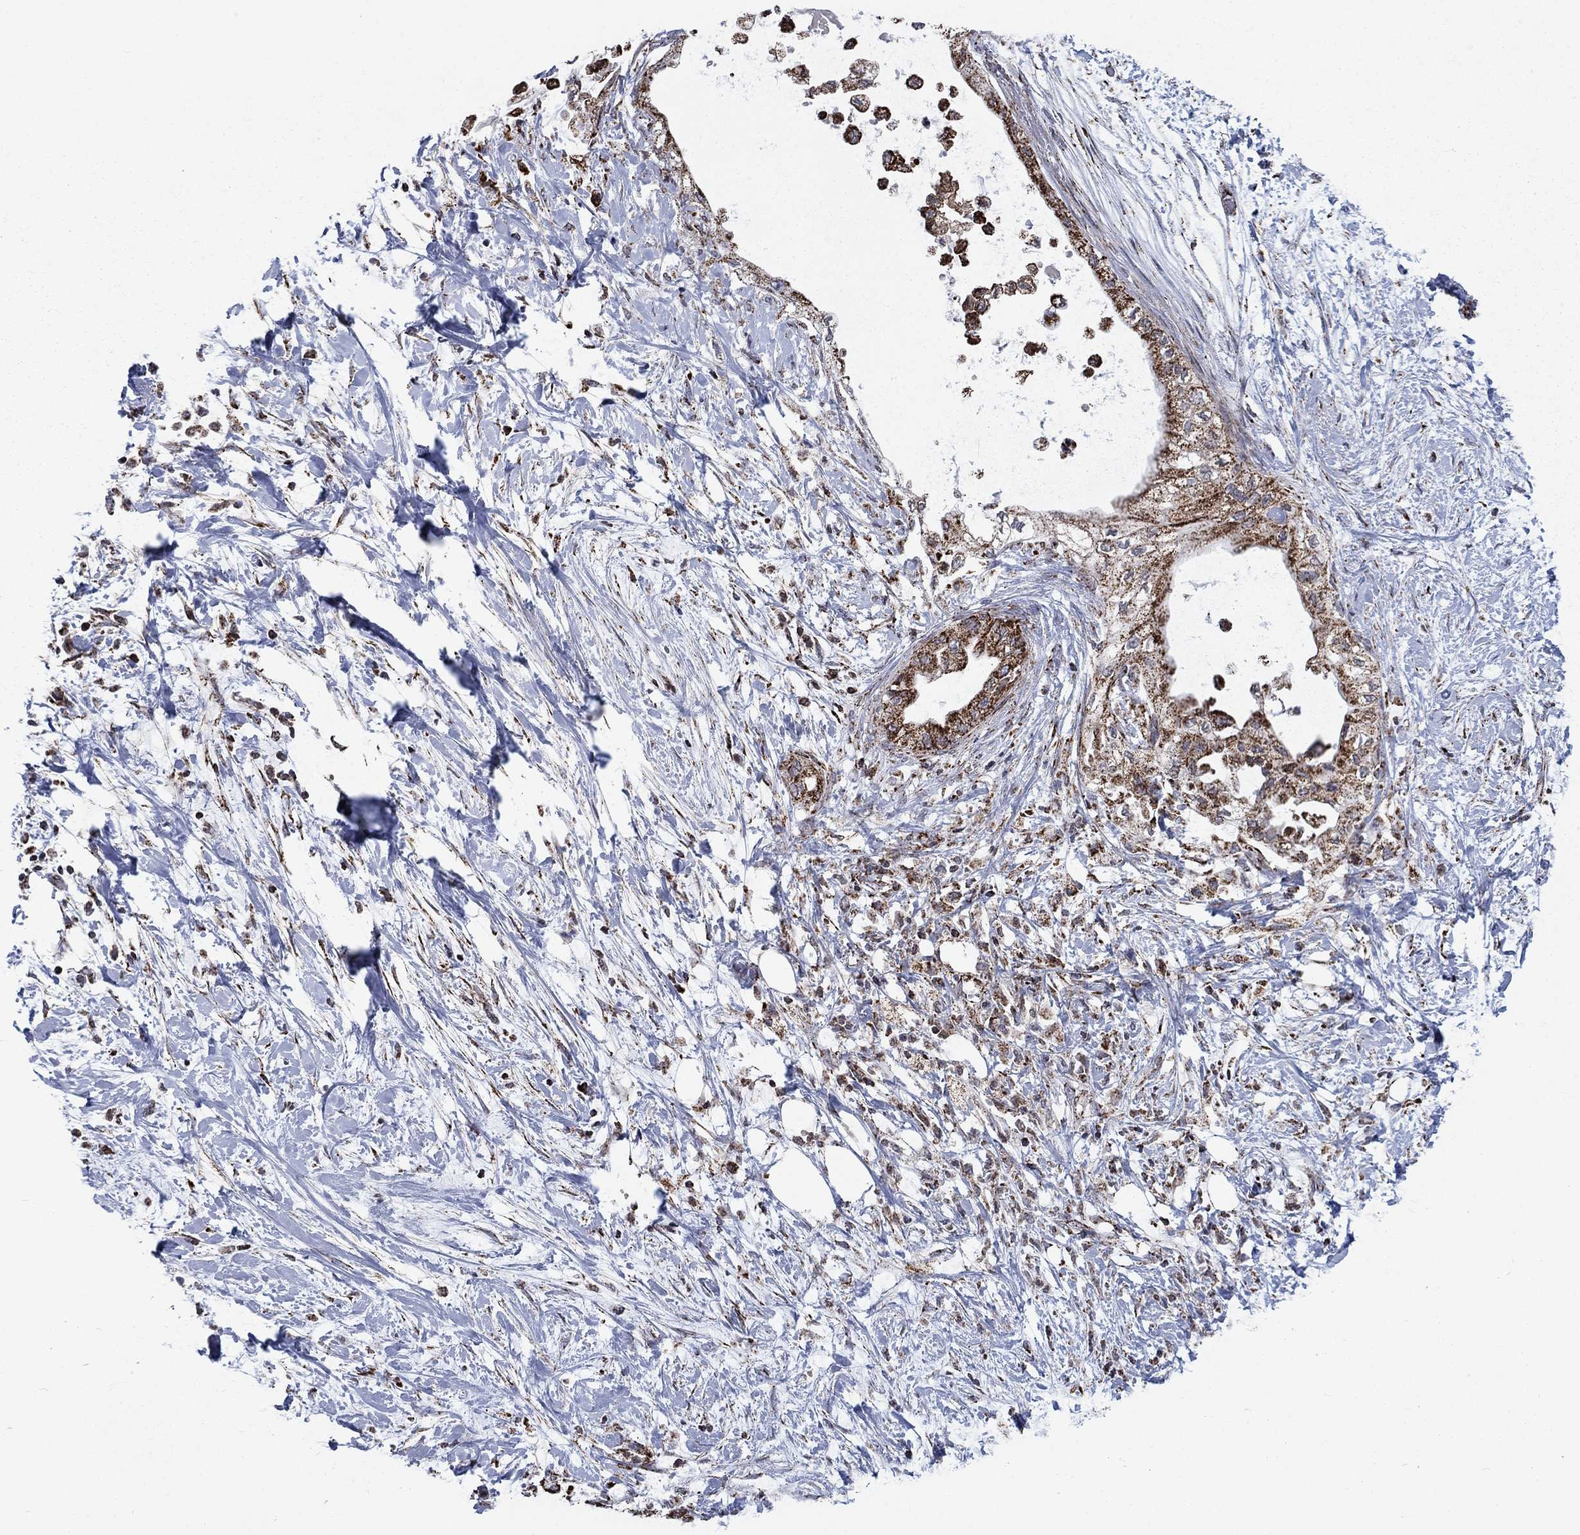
{"staining": {"intensity": "strong", "quantity": ">75%", "location": "cytoplasmic/membranous"}, "tissue": "pancreatic cancer", "cell_type": "Tumor cells", "image_type": "cancer", "snomed": [{"axis": "morphology", "description": "Normal tissue, NOS"}, {"axis": "morphology", "description": "Adenocarcinoma, NOS"}, {"axis": "topography", "description": "Pancreas"}, {"axis": "topography", "description": "Duodenum"}], "caption": "Tumor cells exhibit high levels of strong cytoplasmic/membranous positivity in approximately >75% of cells in human adenocarcinoma (pancreatic).", "gene": "MOAP1", "patient": {"sex": "female", "age": 60}}